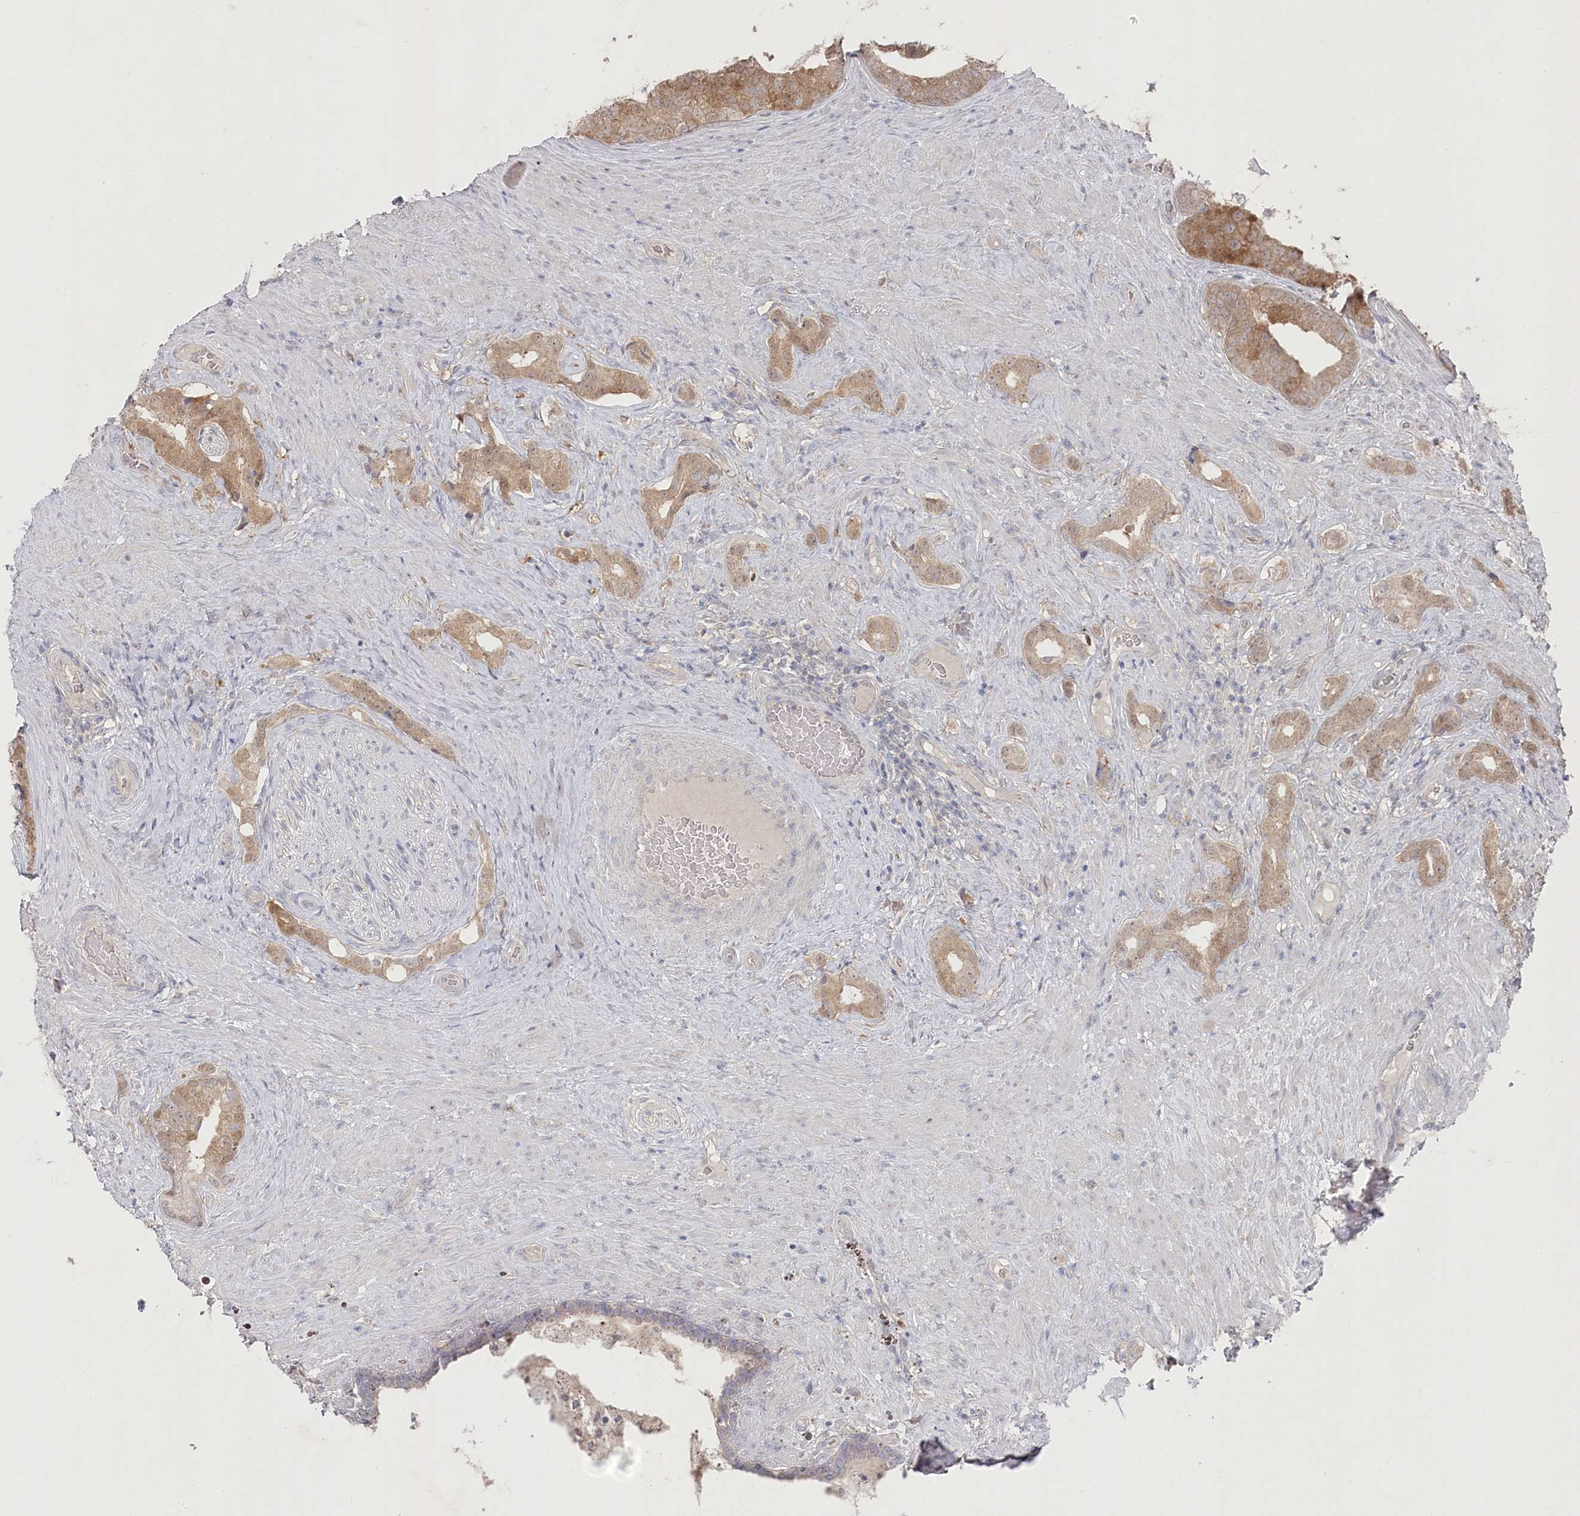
{"staining": {"intensity": "weak", "quantity": ">75%", "location": "cytoplasmic/membranous"}, "tissue": "prostate cancer", "cell_type": "Tumor cells", "image_type": "cancer", "snomed": [{"axis": "morphology", "description": "Adenocarcinoma, Low grade"}, {"axis": "topography", "description": "Prostate"}], "caption": "Weak cytoplasmic/membranous positivity is present in approximately >75% of tumor cells in prostate low-grade adenocarcinoma. The protein is shown in brown color, while the nuclei are stained blue.", "gene": "TGFBRAP1", "patient": {"sex": "male", "age": 71}}